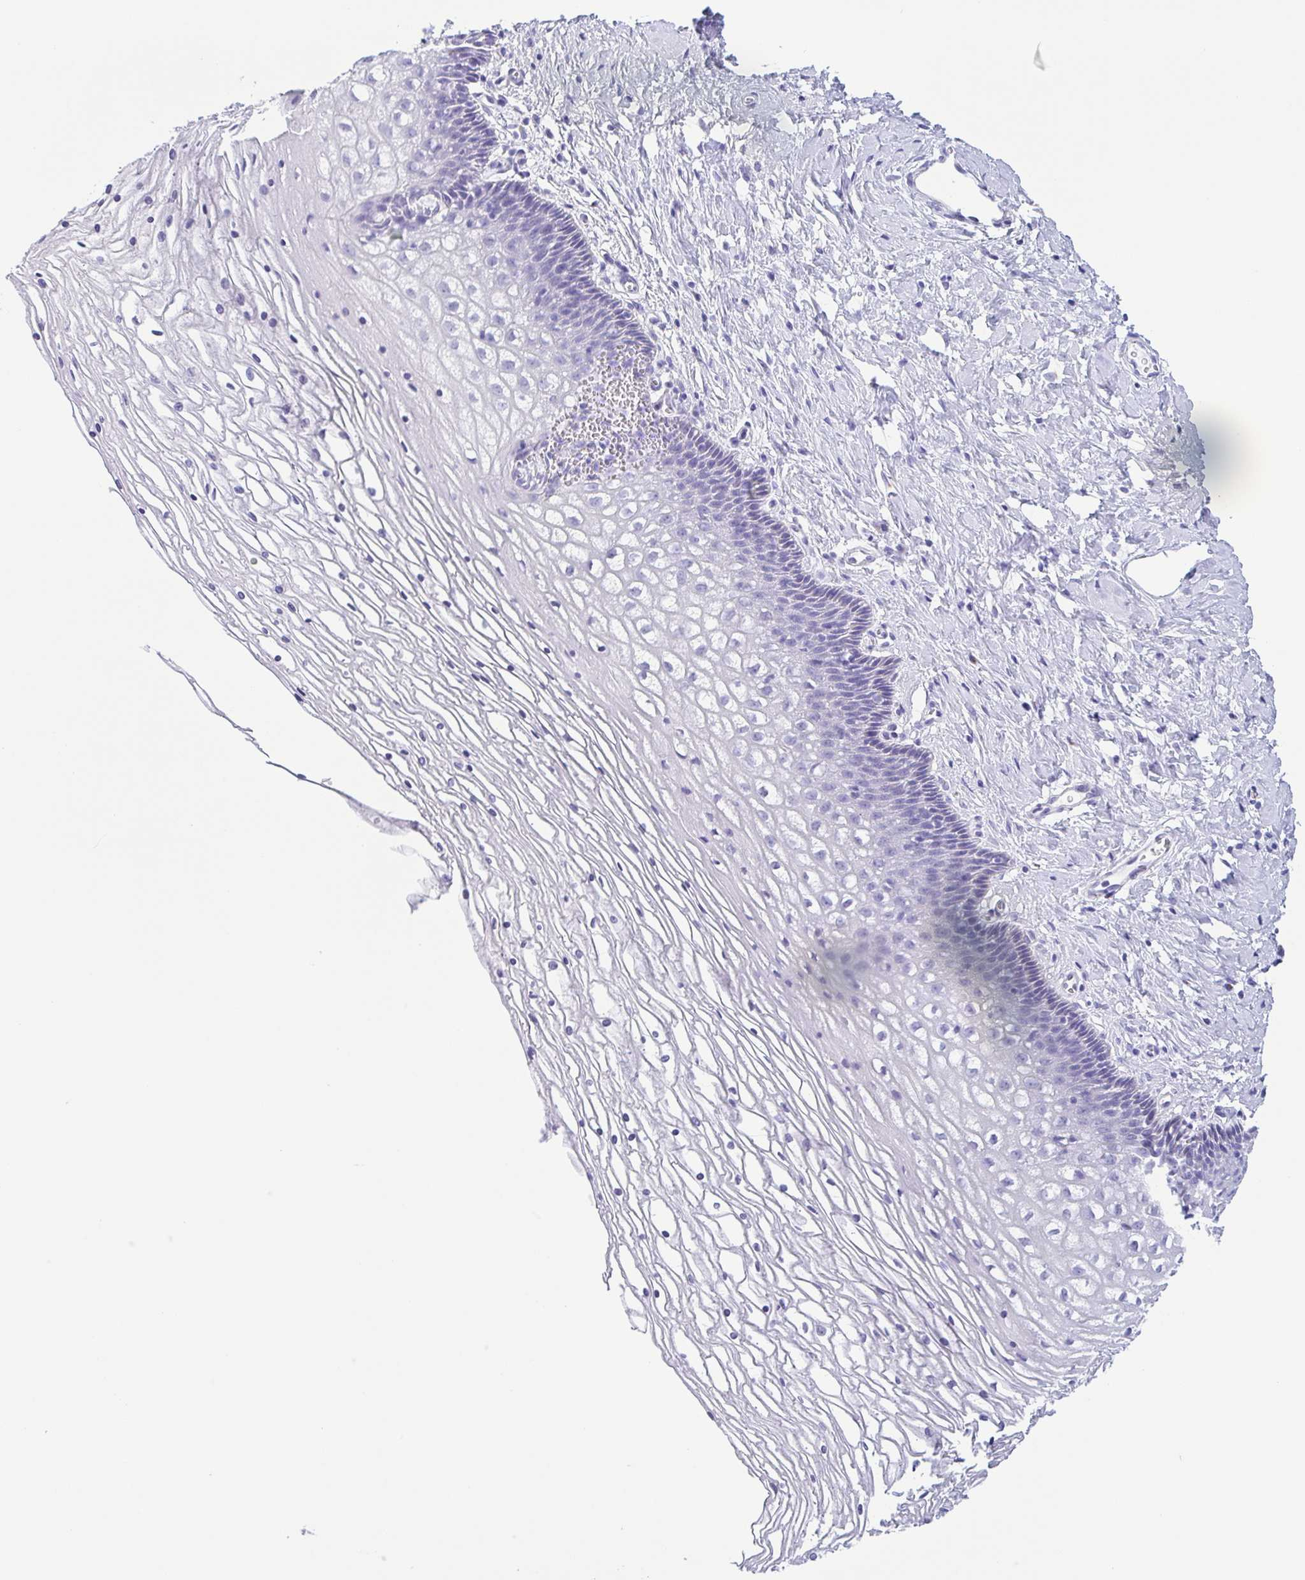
{"staining": {"intensity": "negative", "quantity": "none", "location": "none"}, "tissue": "cervix", "cell_type": "Glandular cells", "image_type": "normal", "snomed": [{"axis": "morphology", "description": "Normal tissue, NOS"}, {"axis": "topography", "description": "Cervix"}], "caption": "High magnification brightfield microscopy of benign cervix stained with DAB (brown) and counterstained with hematoxylin (blue): glandular cells show no significant positivity. Nuclei are stained in blue.", "gene": "SULT1B1", "patient": {"sex": "female", "age": 36}}